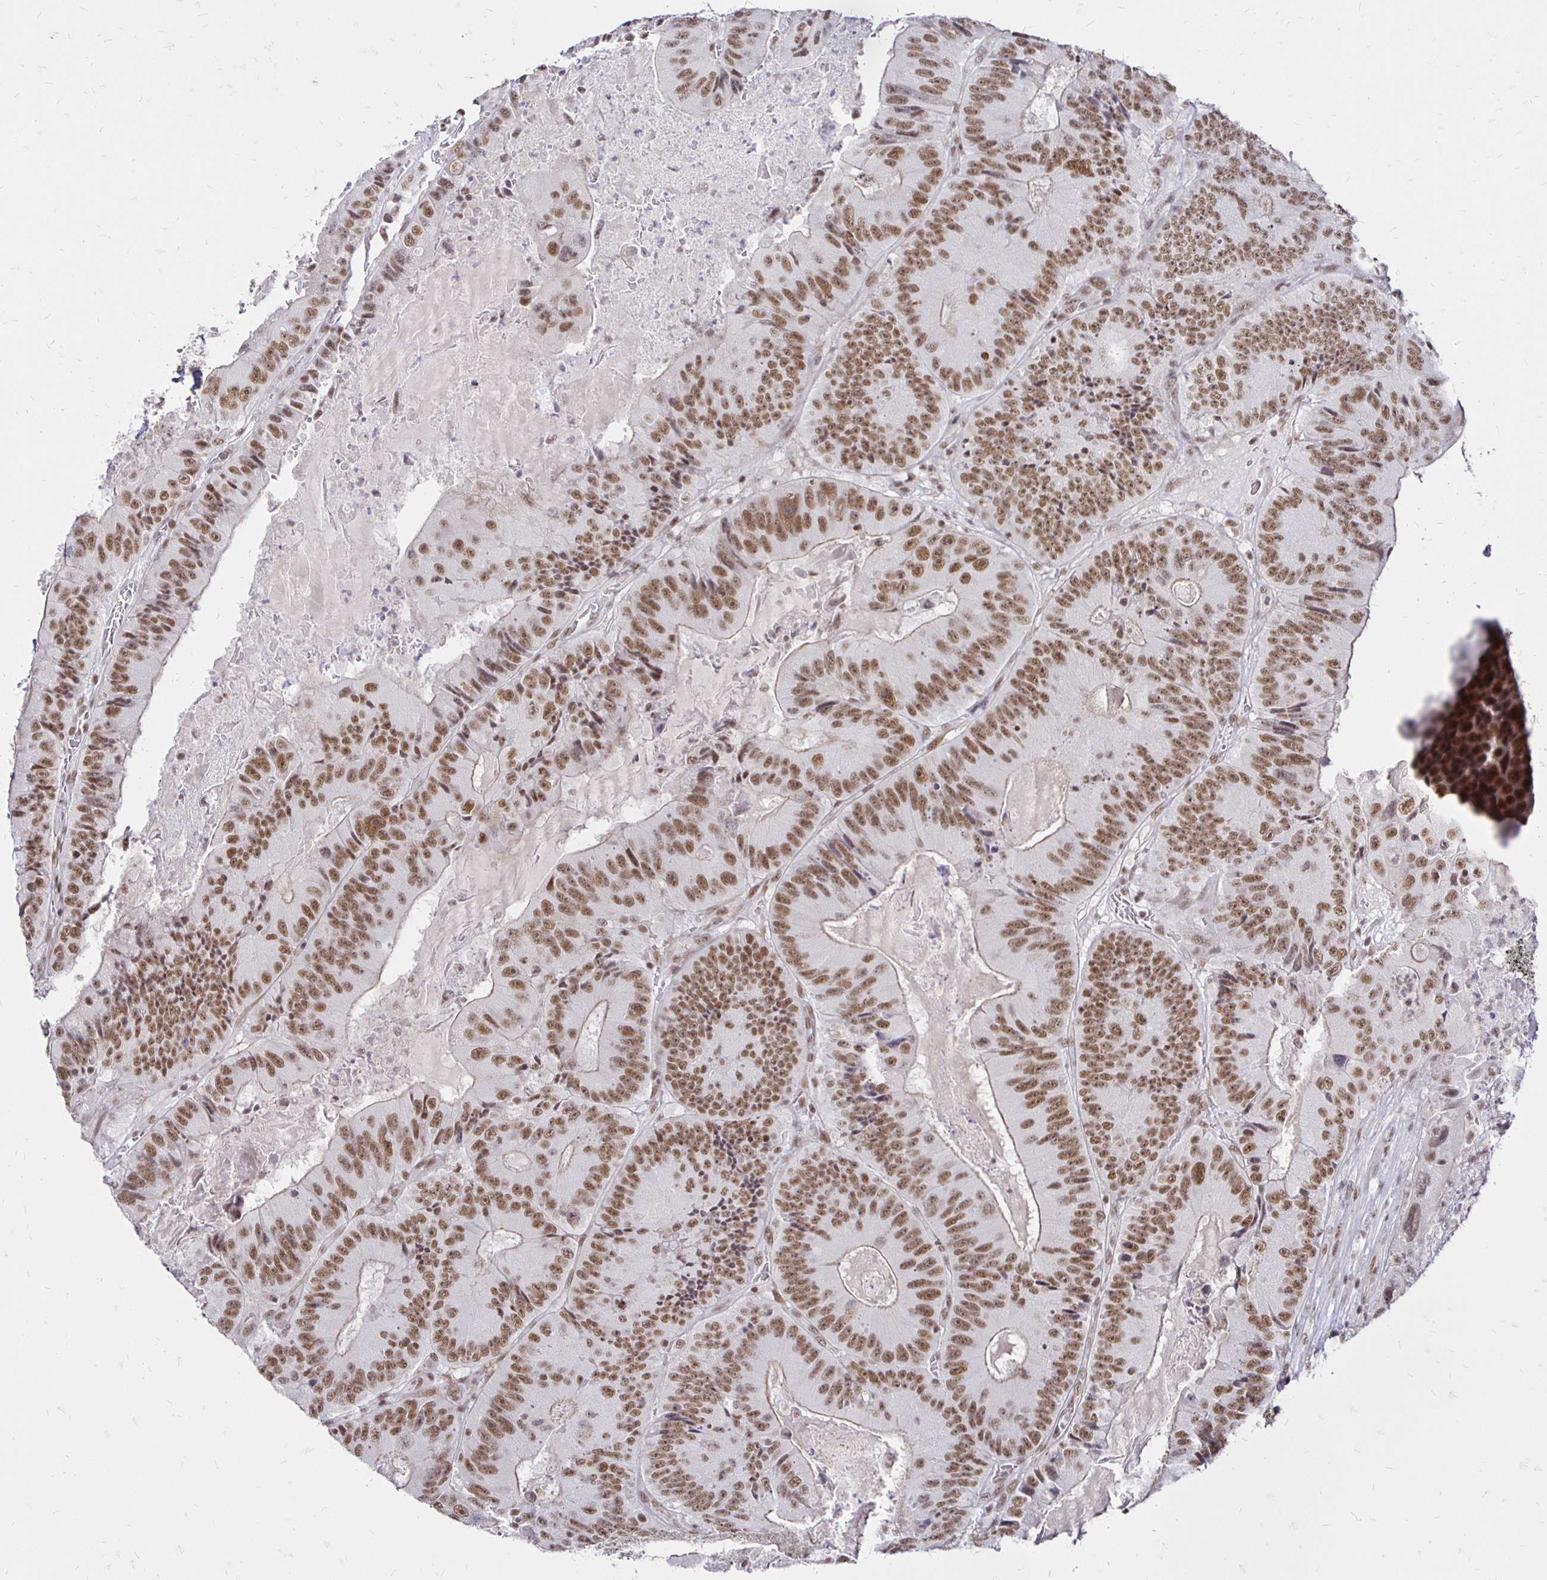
{"staining": {"intensity": "moderate", "quantity": ">75%", "location": "nuclear"}, "tissue": "colorectal cancer", "cell_type": "Tumor cells", "image_type": "cancer", "snomed": [{"axis": "morphology", "description": "Adenocarcinoma, NOS"}, {"axis": "topography", "description": "Colon"}], "caption": "Immunohistochemistry (IHC) of colorectal cancer shows medium levels of moderate nuclear staining in about >75% of tumor cells. Immunohistochemistry (IHC) stains the protein of interest in brown and the nuclei are stained blue.", "gene": "SIN3A", "patient": {"sex": "female", "age": 86}}